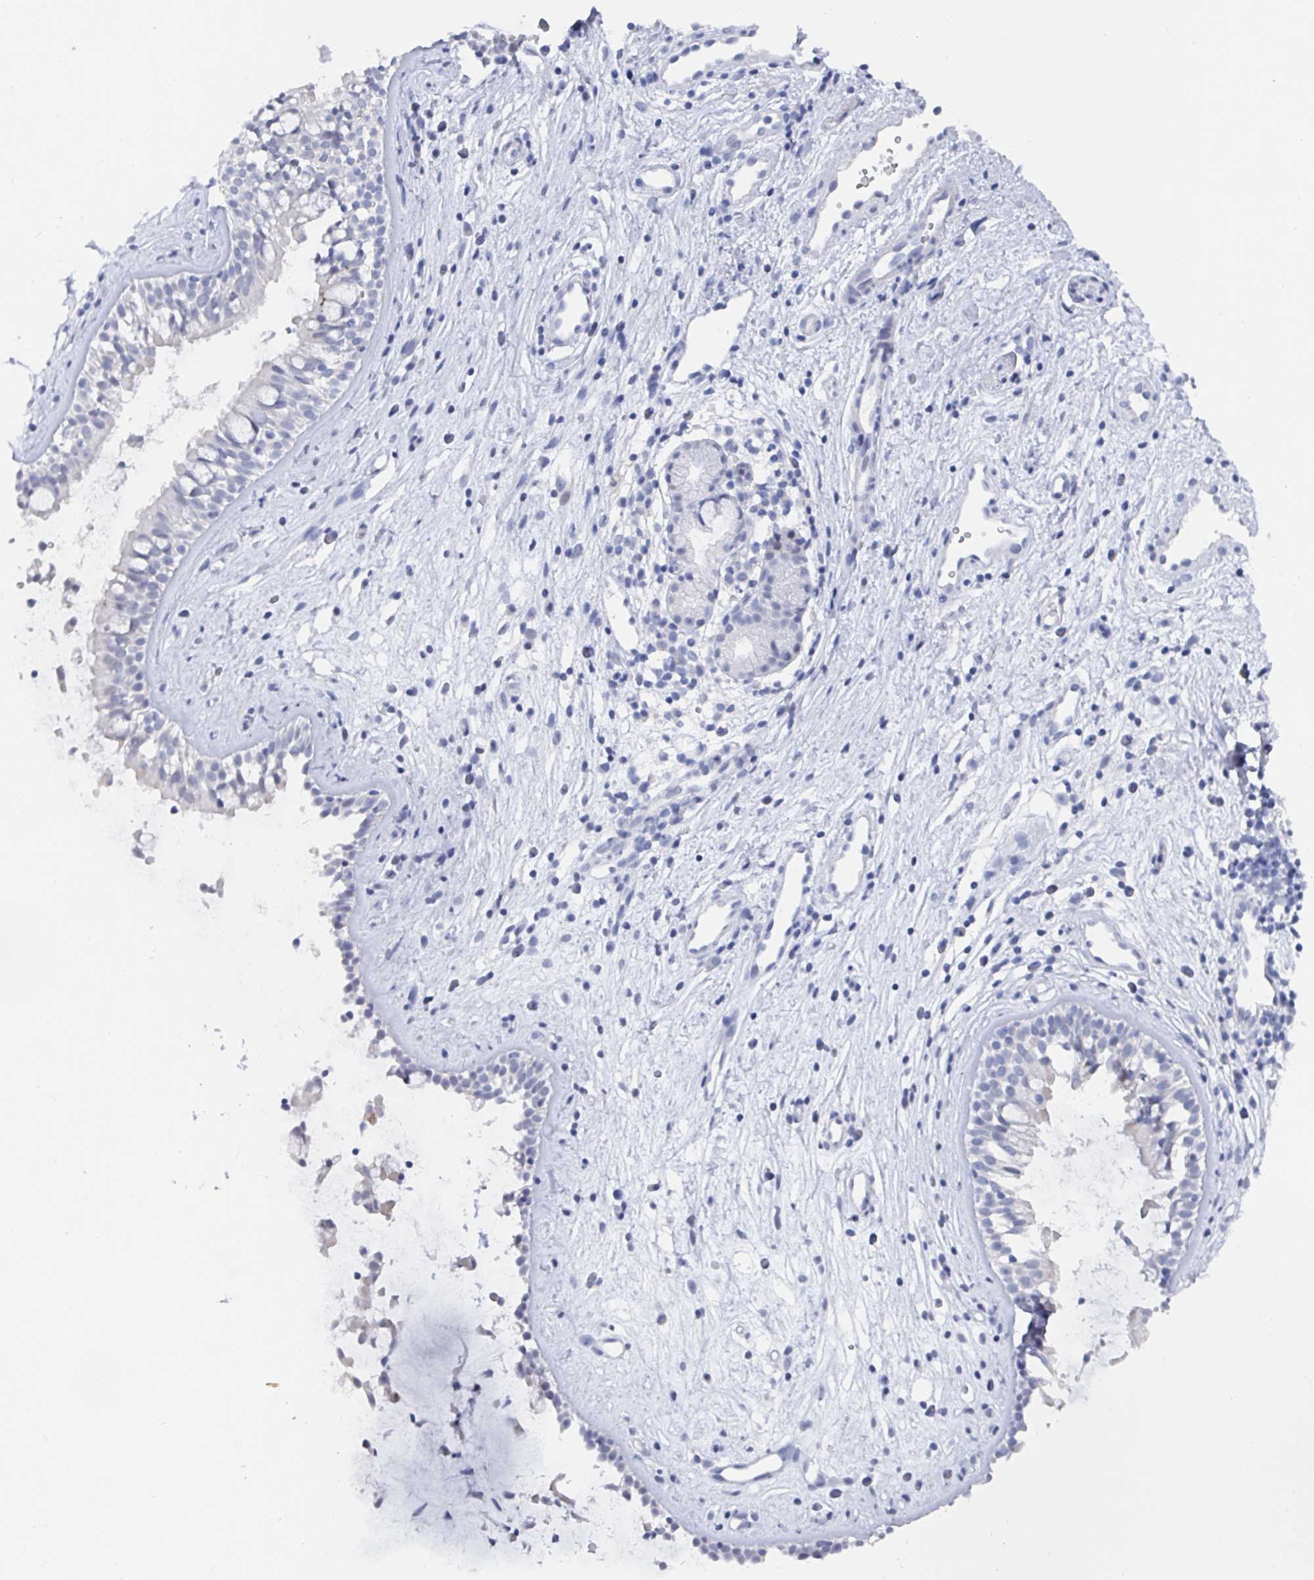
{"staining": {"intensity": "negative", "quantity": "none", "location": "none"}, "tissue": "nasopharynx", "cell_type": "Respiratory epithelial cells", "image_type": "normal", "snomed": [{"axis": "morphology", "description": "Normal tissue, NOS"}, {"axis": "topography", "description": "Nasopharynx"}], "caption": "The micrograph exhibits no staining of respiratory epithelial cells in normal nasopharynx. (Stains: DAB (3,3'-diaminobenzidine) immunohistochemistry with hematoxylin counter stain, Microscopy: brightfield microscopy at high magnification).", "gene": "CAMKV", "patient": {"sex": "male", "age": 32}}